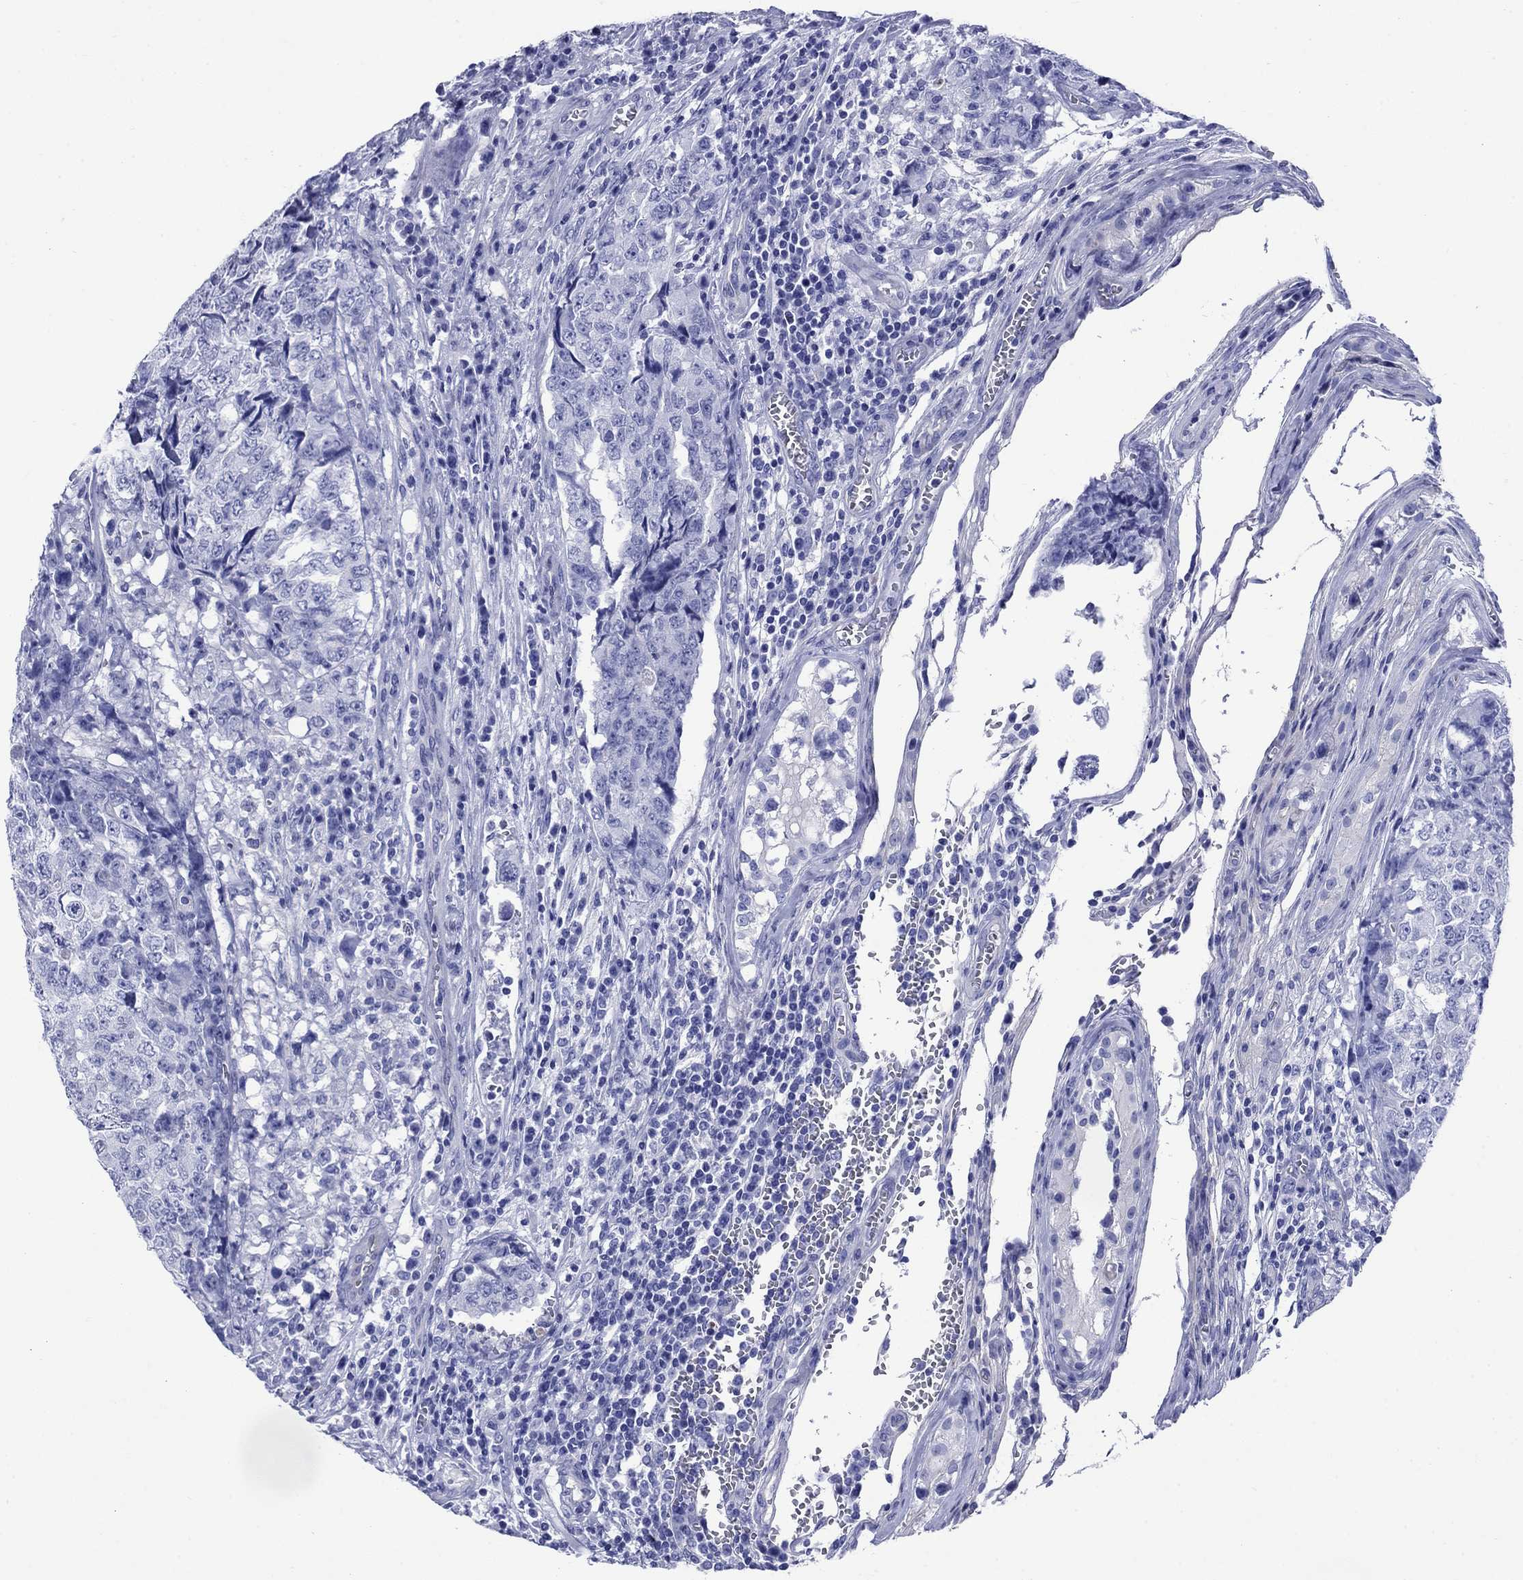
{"staining": {"intensity": "negative", "quantity": "none", "location": "none"}, "tissue": "testis cancer", "cell_type": "Tumor cells", "image_type": "cancer", "snomed": [{"axis": "morphology", "description": "Carcinoma, Embryonal, NOS"}, {"axis": "topography", "description": "Testis"}], "caption": "This micrograph is of testis embryonal carcinoma stained with immunohistochemistry to label a protein in brown with the nuclei are counter-stained blue. There is no positivity in tumor cells.", "gene": "SLC1A2", "patient": {"sex": "male", "age": 23}}